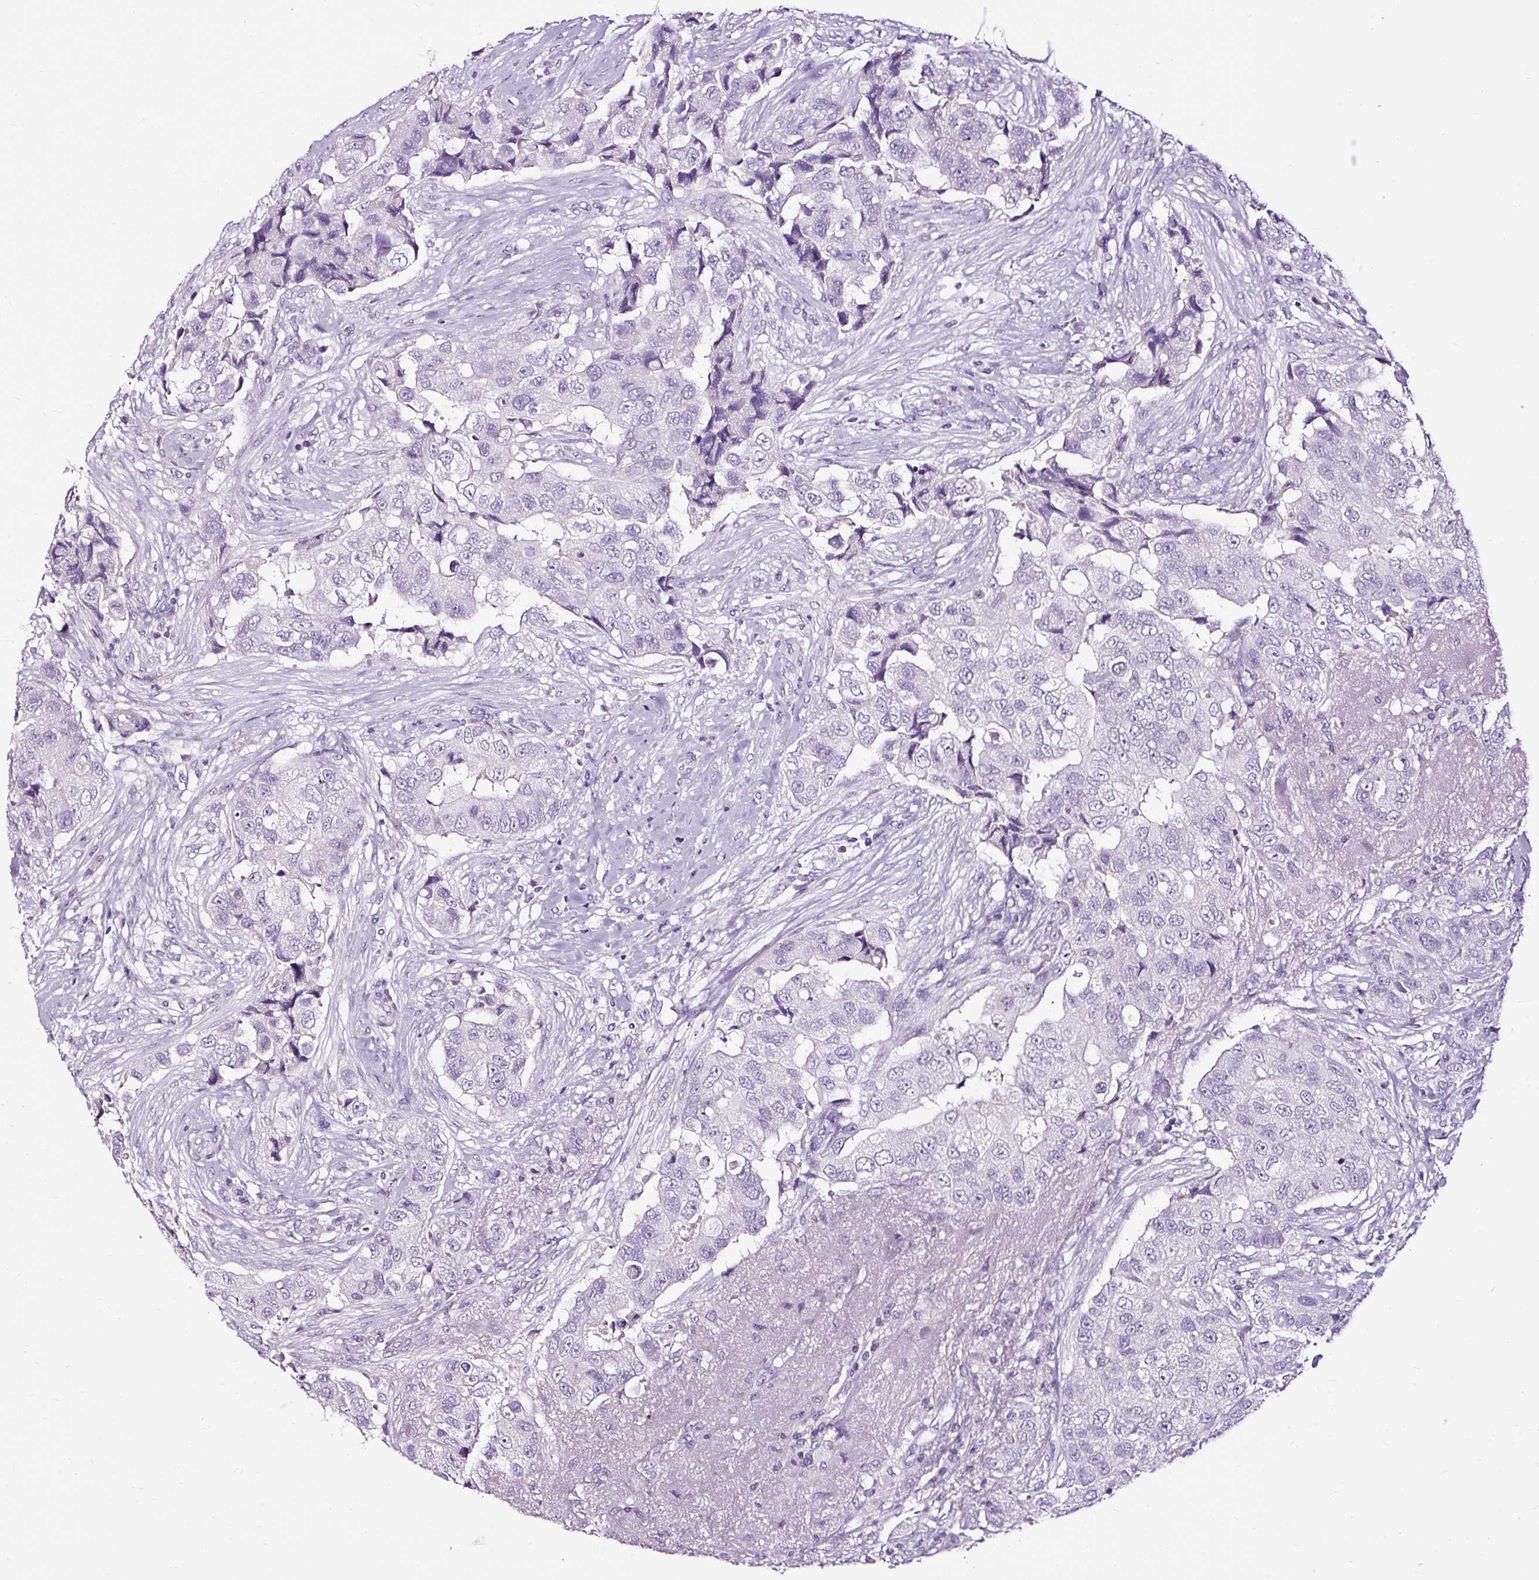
{"staining": {"intensity": "negative", "quantity": "none", "location": "none"}, "tissue": "breast cancer", "cell_type": "Tumor cells", "image_type": "cancer", "snomed": [{"axis": "morphology", "description": "Normal tissue, NOS"}, {"axis": "morphology", "description": "Duct carcinoma"}, {"axis": "topography", "description": "Breast"}], "caption": "This is a photomicrograph of IHC staining of breast cancer, which shows no staining in tumor cells.", "gene": "SLC7A8", "patient": {"sex": "female", "age": 62}}